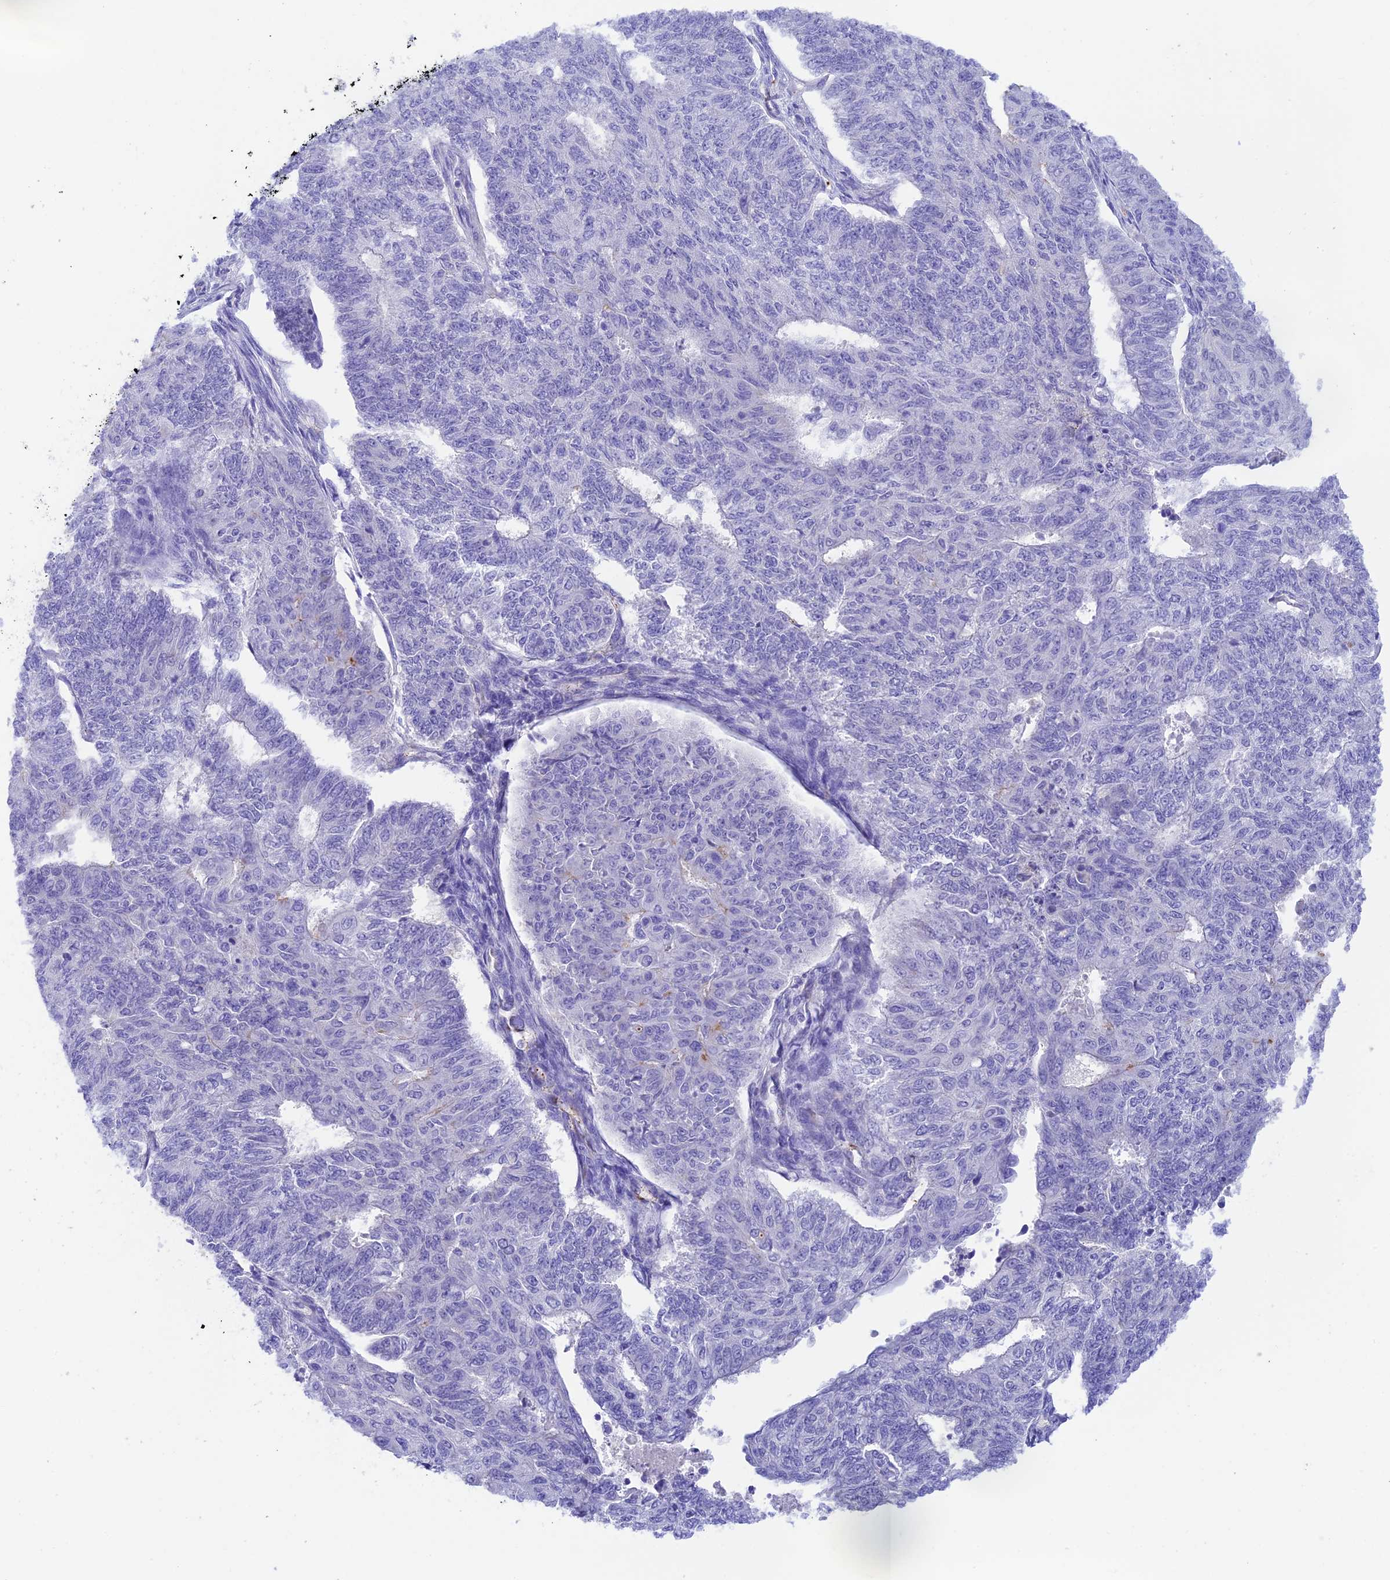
{"staining": {"intensity": "negative", "quantity": "none", "location": "none"}, "tissue": "endometrial cancer", "cell_type": "Tumor cells", "image_type": "cancer", "snomed": [{"axis": "morphology", "description": "Adenocarcinoma, NOS"}, {"axis": "topography", "description": "Endometrium"}], "caption": "DAB (3,3'-diaminobenzidine) immunohistochemical staining of human endometrial adenocarcinoma shows no significant expression in tumor cells. (Stains: DAB immunohistochemistry with hematoxylin counter stain, Microscopy: brightfield microscopy at high magnification).", "gene": "HDHD2", "patient": {"sex": "female", "age": 32}}